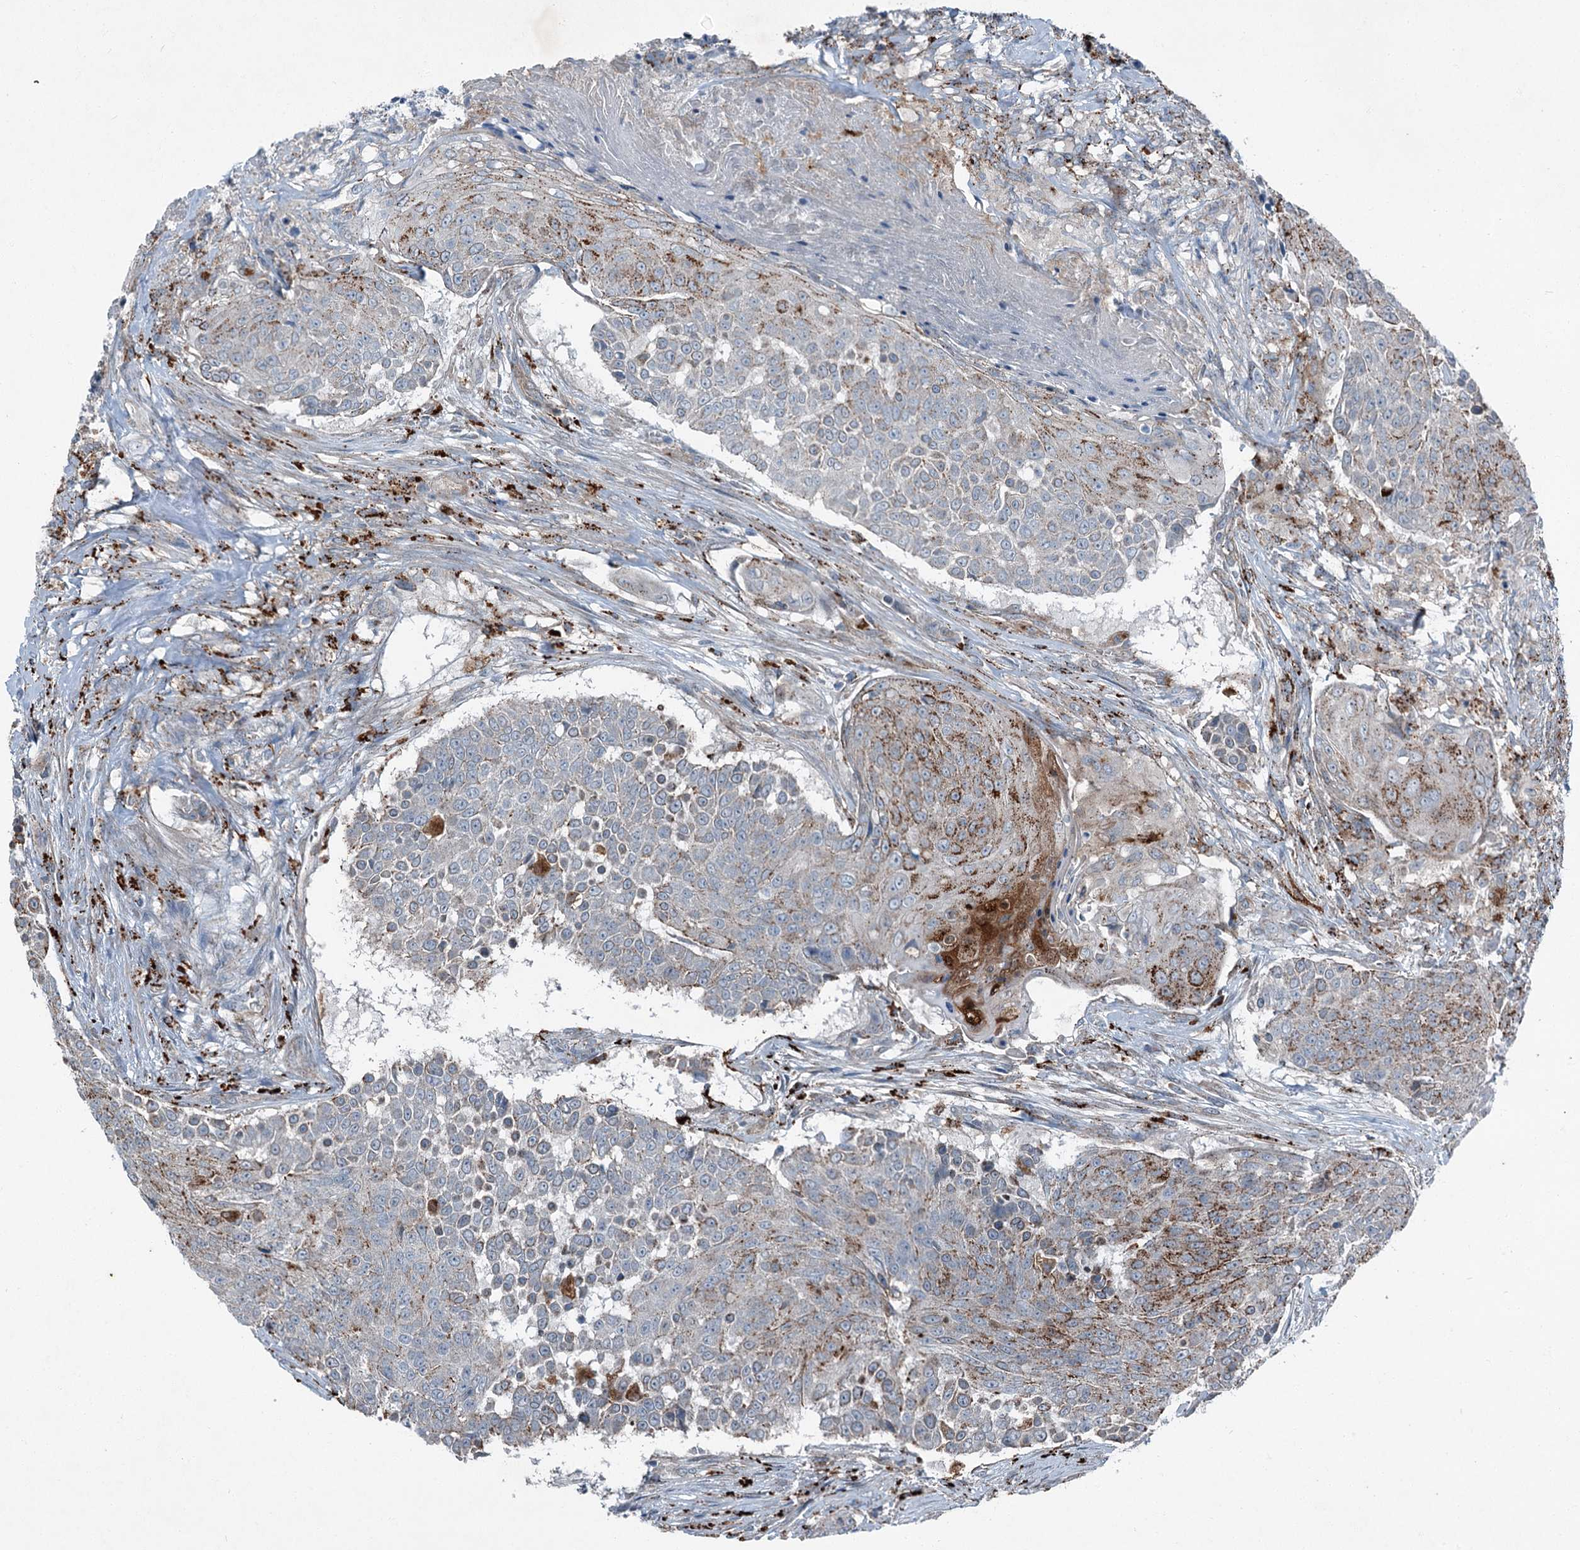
{"staining": {"intensity": "moderate", "quantity": "25%-75%", "location": "cytoplasmic/membranous"}, "tissue": "urothelial cancer", "cell_type": "Tumor cells", "image_type": "cancer", "snomed": [{"axis": "morphology", "description": "Urothelial carcinoma, High grade"}, {"axis": "topography", "description": "Urinary bladder"}], "caption": "High-grade urothelial carcinoma tissue reveals moderate cytoplasmic/membranous staining in about 25%-75% of tumor cells (Brightfield microscopy of DAB IHC at high magnification).", "gene": "AXL", "patient": {"sex": "female", "age": 63}}